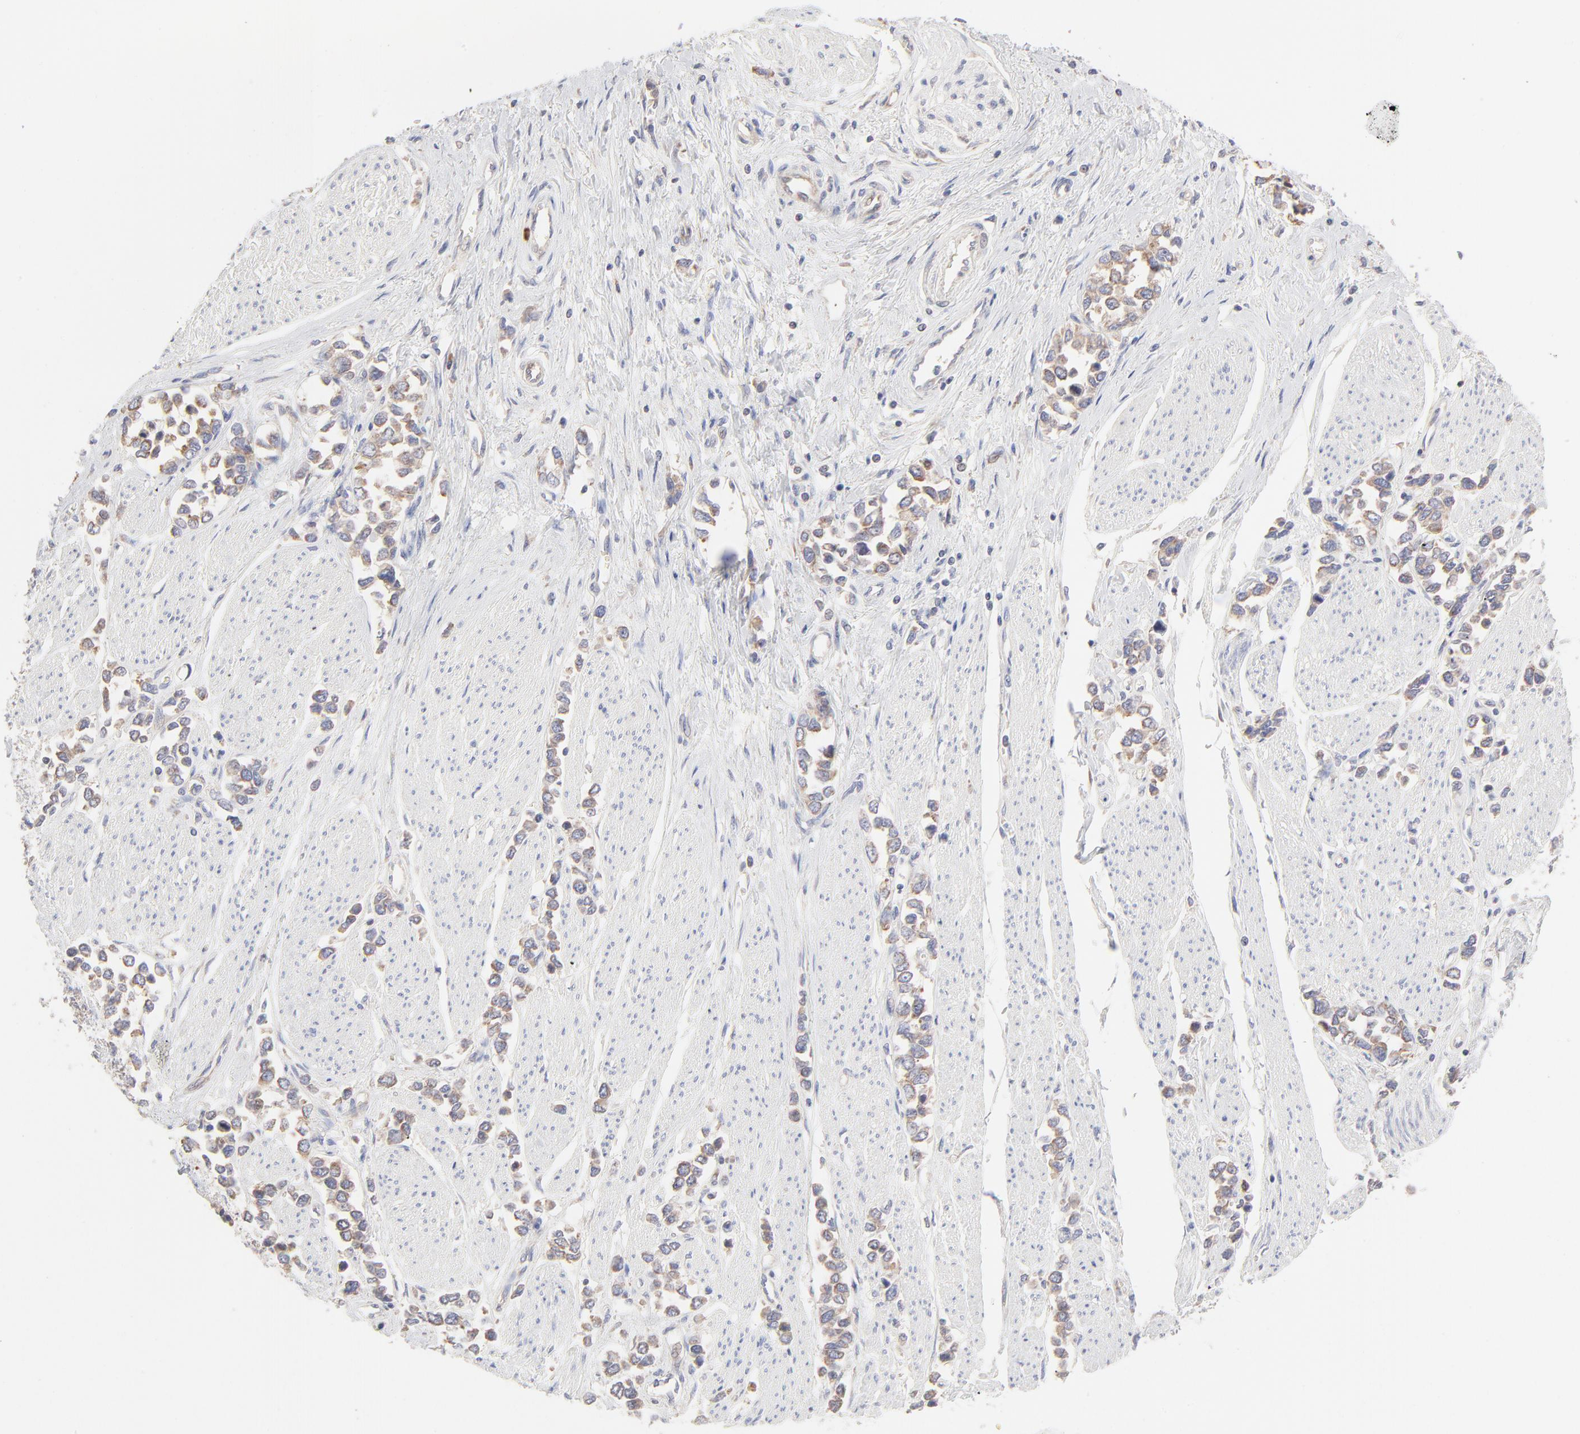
{"staining": {"intensity": "moderate", "quantity": ">75%", "location": "cytoplasmic/membranous"}, "tissue": "stomach cancer", "cell_type": "Tumor cells", "image_type": "cancer", "snomed": [{"axis": "morphology", "description": "Adenocarcinoma, NOS"}, {"axis": "topography", "description": "Stomach, upper"}], "caption": "A micrograph of human stomach cancer stained for a protein reveals moderate cytoplasmic/membranous brown staining in tumor cells.", "gene": "RPS21", "patient": {"sex": "male", "age": 76}}